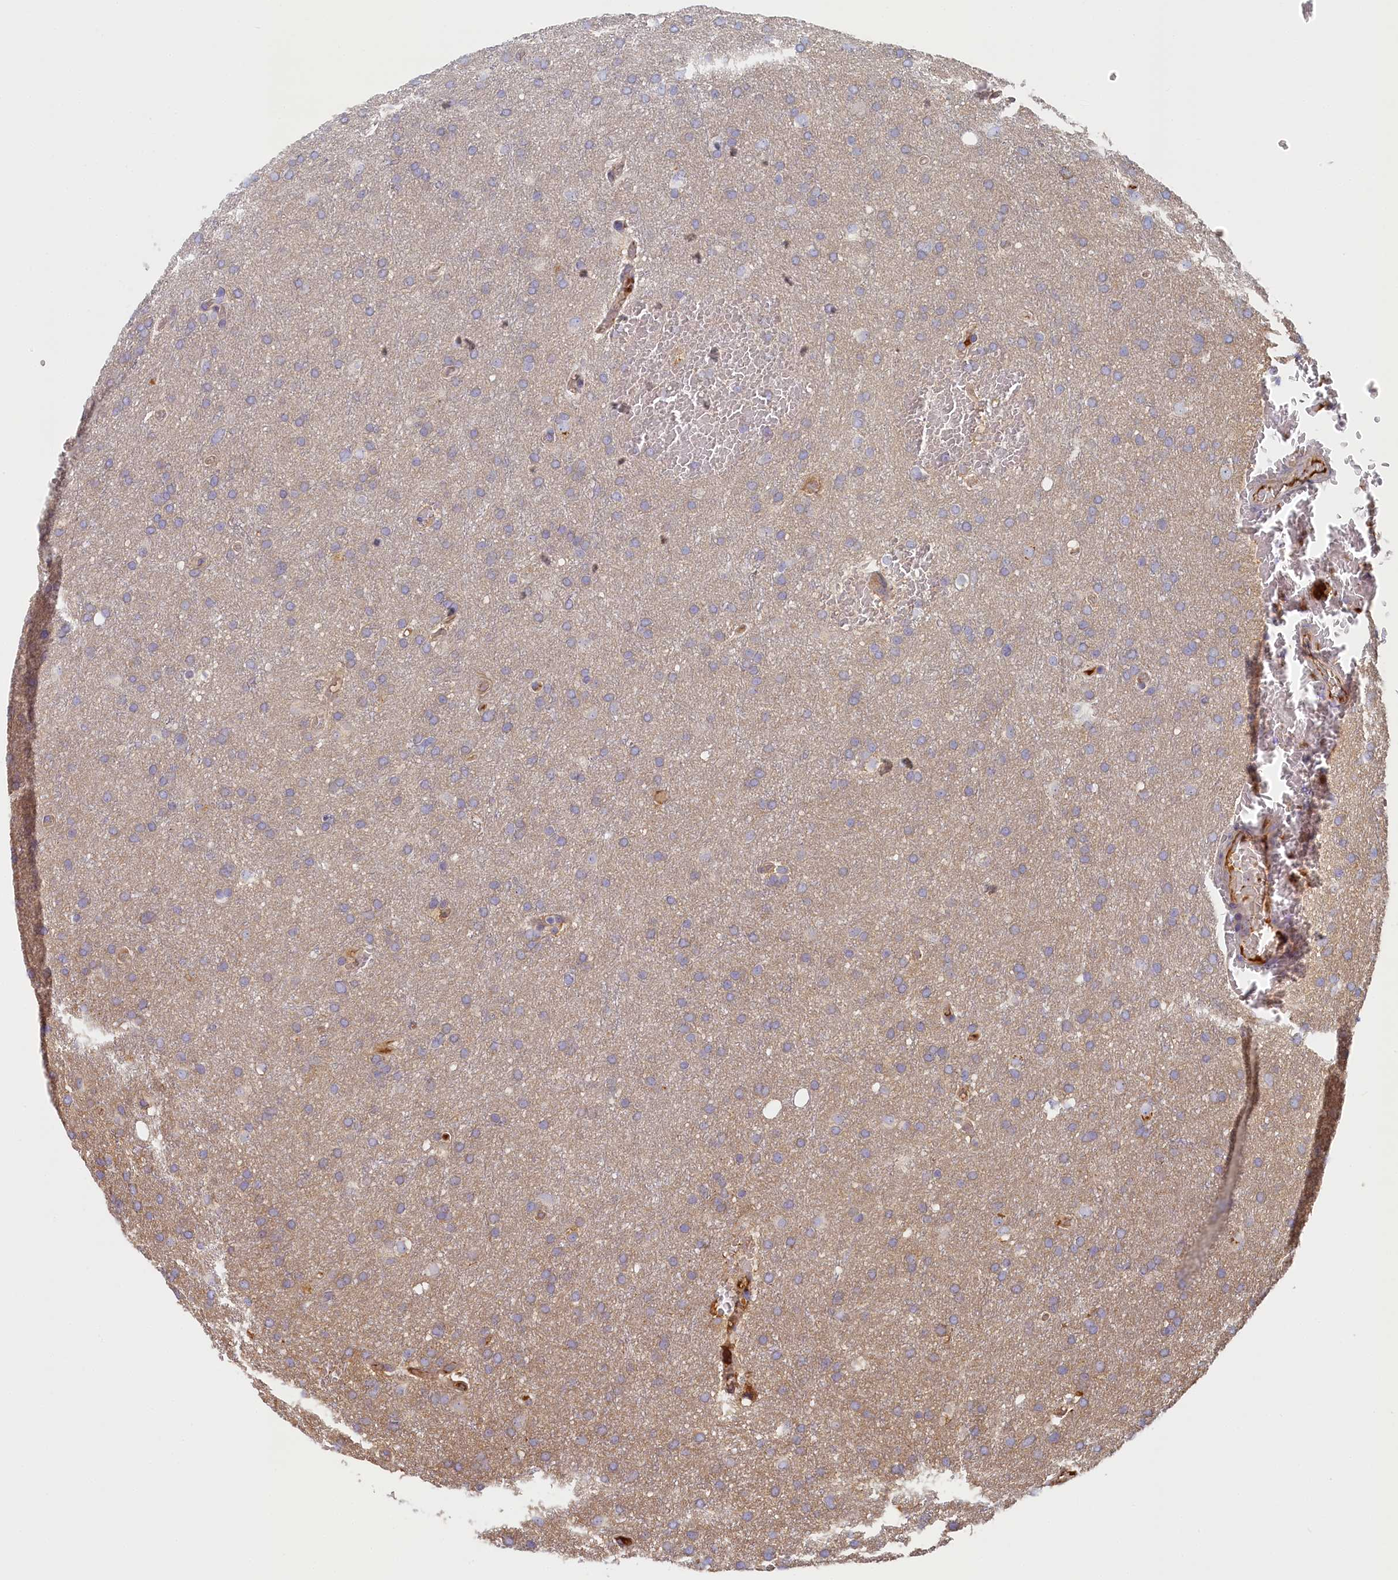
{"staining": {"intensity": "negative", "quantity": "none", "location": "none"}, "tissue": "glioma", "cell_type": "Tumor cells", "image_type": "cancer", "snomed": [{"axis": "morphology", "description": "Glioma, malignant, High grade"}, {"axis": "topography", "description": "Cerebral cortex"}], "caption": "Photomicrograph shows no significant protein staining in tumor cells of glioma. The staining is performed using DAB (3,3'-diaminobenzidine) brown chromogen with nuclei counter-stained in using hematoxylin.", "gene": "STX16", "patient": {"sex": "female", "age": 36}}